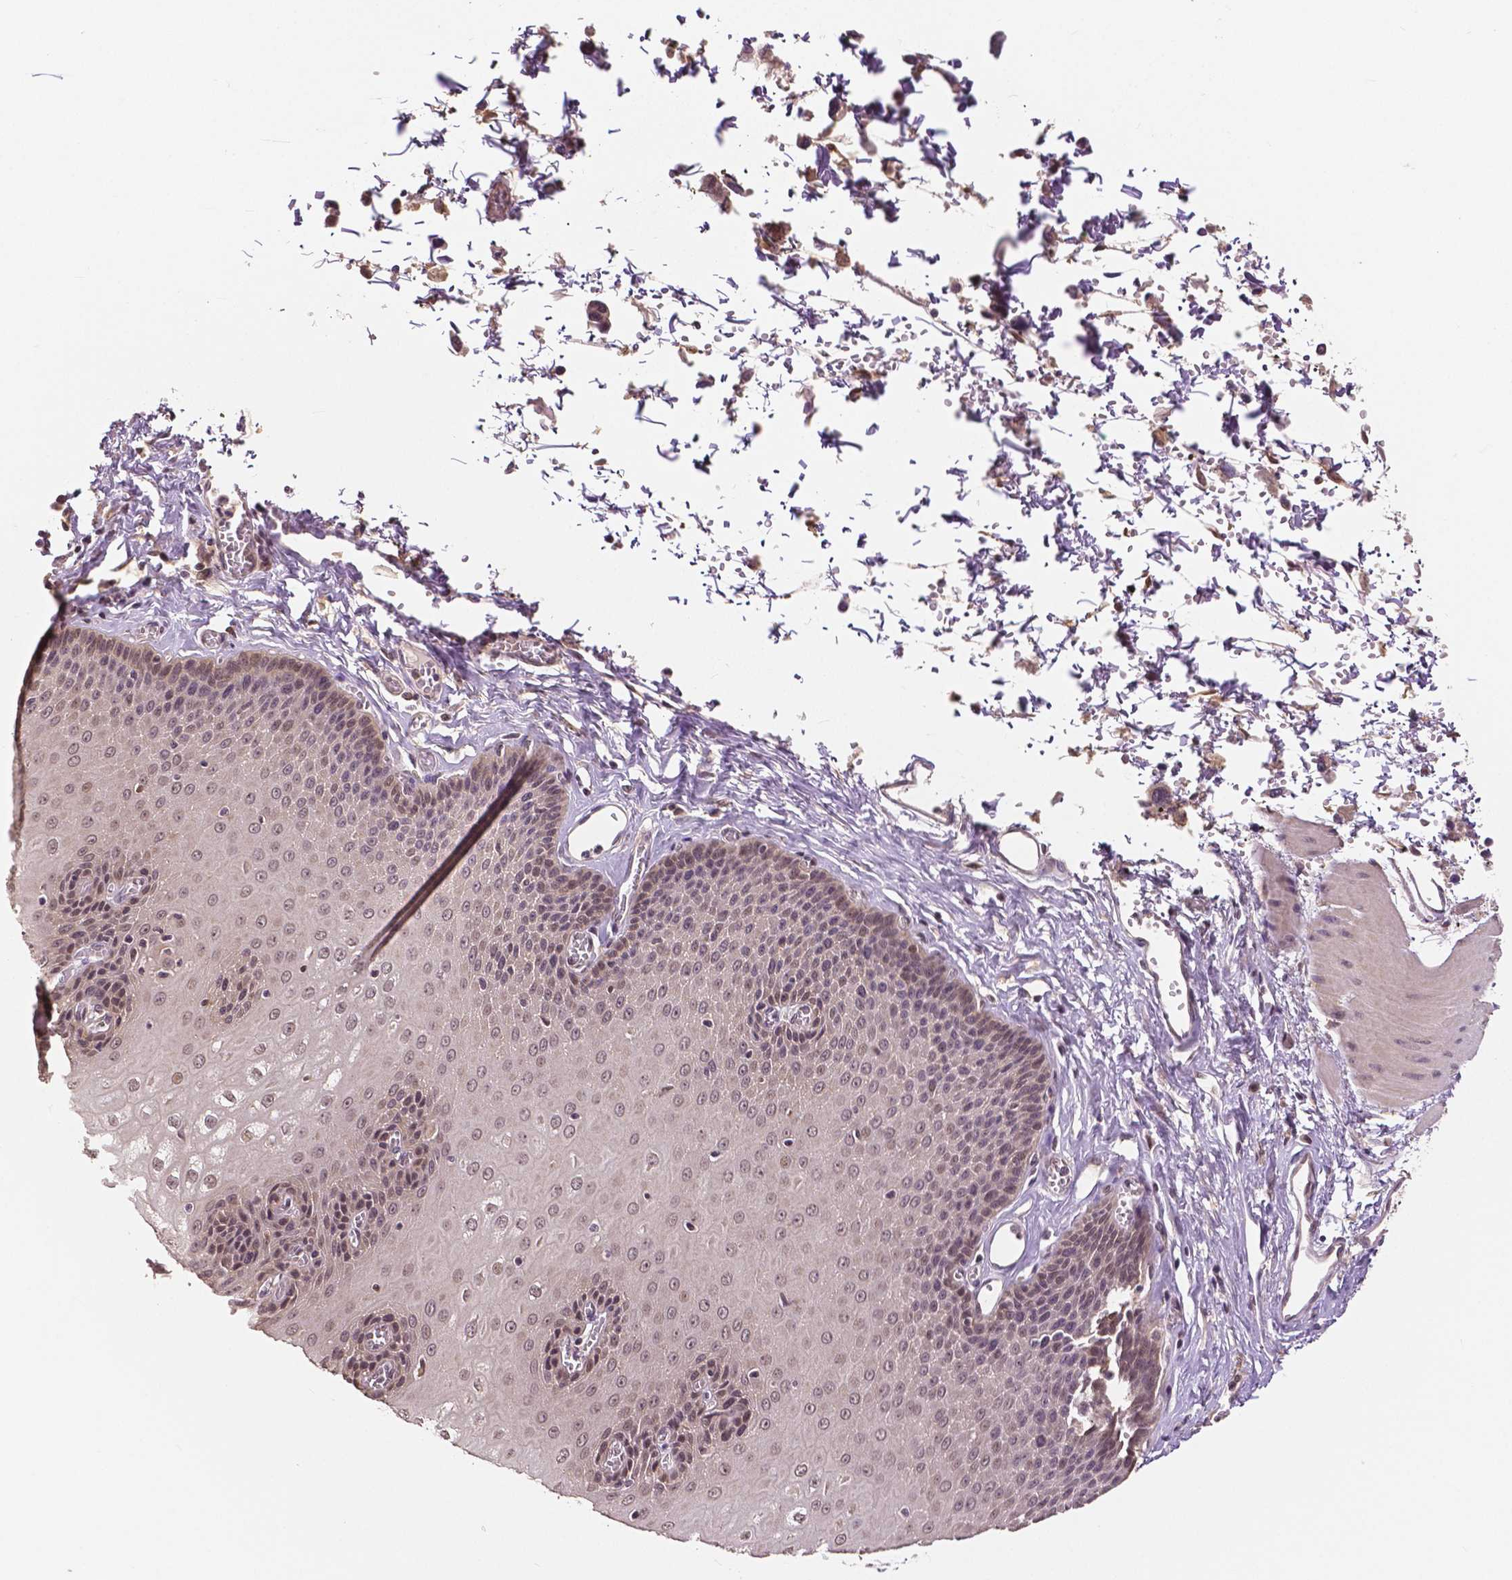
{"staining": {"intensity": "weak", "quantity": "<25%", "location": "nuclear"}, "tissue": "esophagus", "cell_type": "Squamous epithelial cells", "image_type": "normal", "snomed": [{"axis": "morphology", "description": "Normal tissue, NOS"}, {"axis": "topography", "description": "Esophagus"}], "caption": "This is an immunohistochemistry (IHC) image of benign human esophagus. There is no positivity in squamous epithelial cells.", "gene": "MAP1LC3B", "patient": {"sex": "male", "age": 60}}